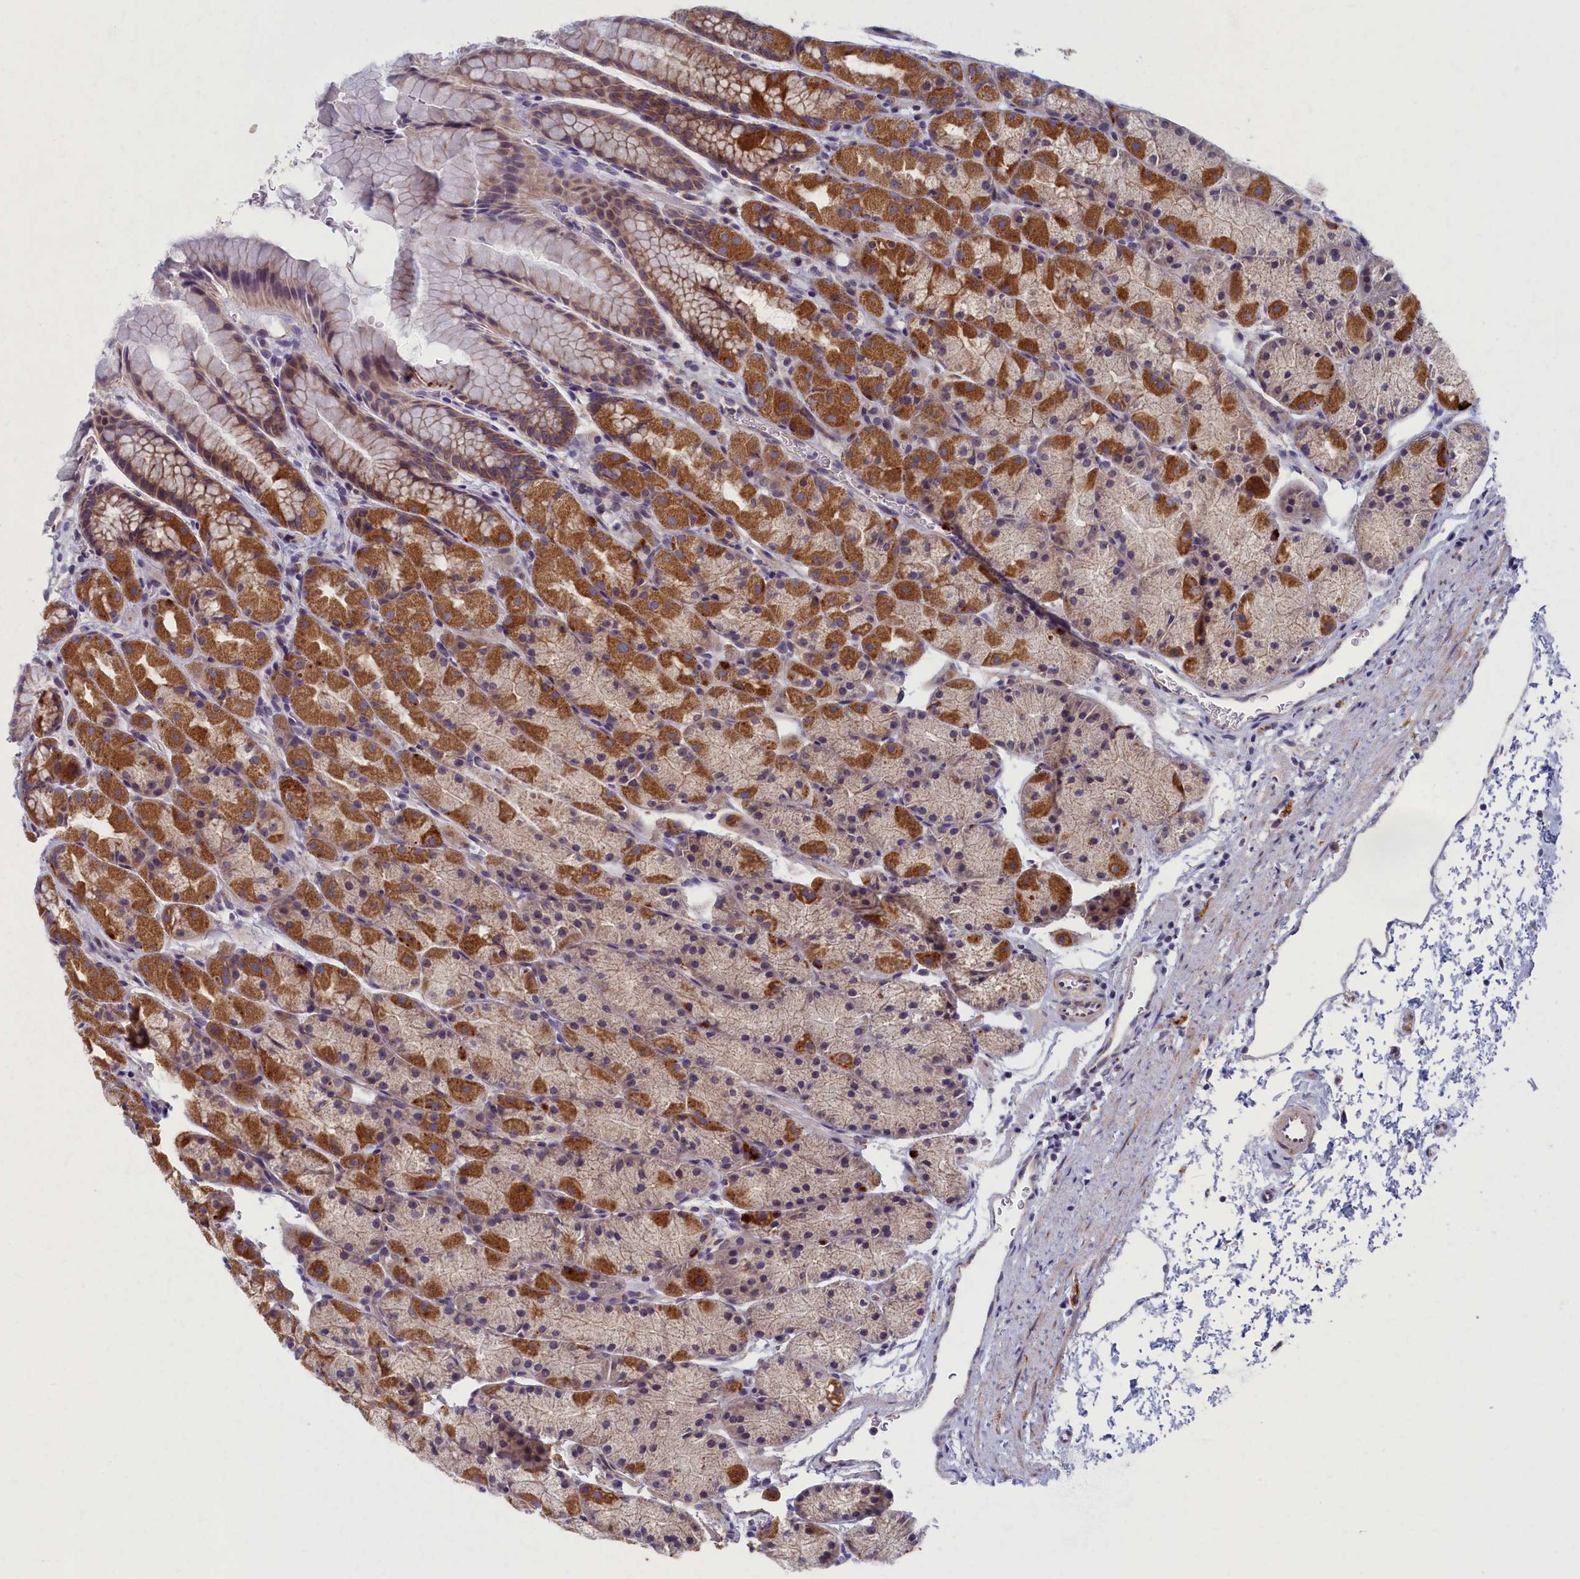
{"staining": {"intensity": "moderate", "quantity": "25%-75%", "location": "cytoplasmic/membranous"}, "tissue": "stomach", "cell_type": "Glandular cells", "image_type": "normal", "snomed": [{"axis": "morphology", "description": "Normal tissue, NOS"}, {"axis": "topography", "description": "Stomach, upper"}, {"axis": "topography", "description": "Stomach"}], "caption": "Immunohistochemical staining of normal stomach exhibits medium levels of moderate cytoplasmic/membranous expression in about 25%-75% of glandular cells.", "gene": "MRPS25", "patient": {"sex": "male", "age": 47}}